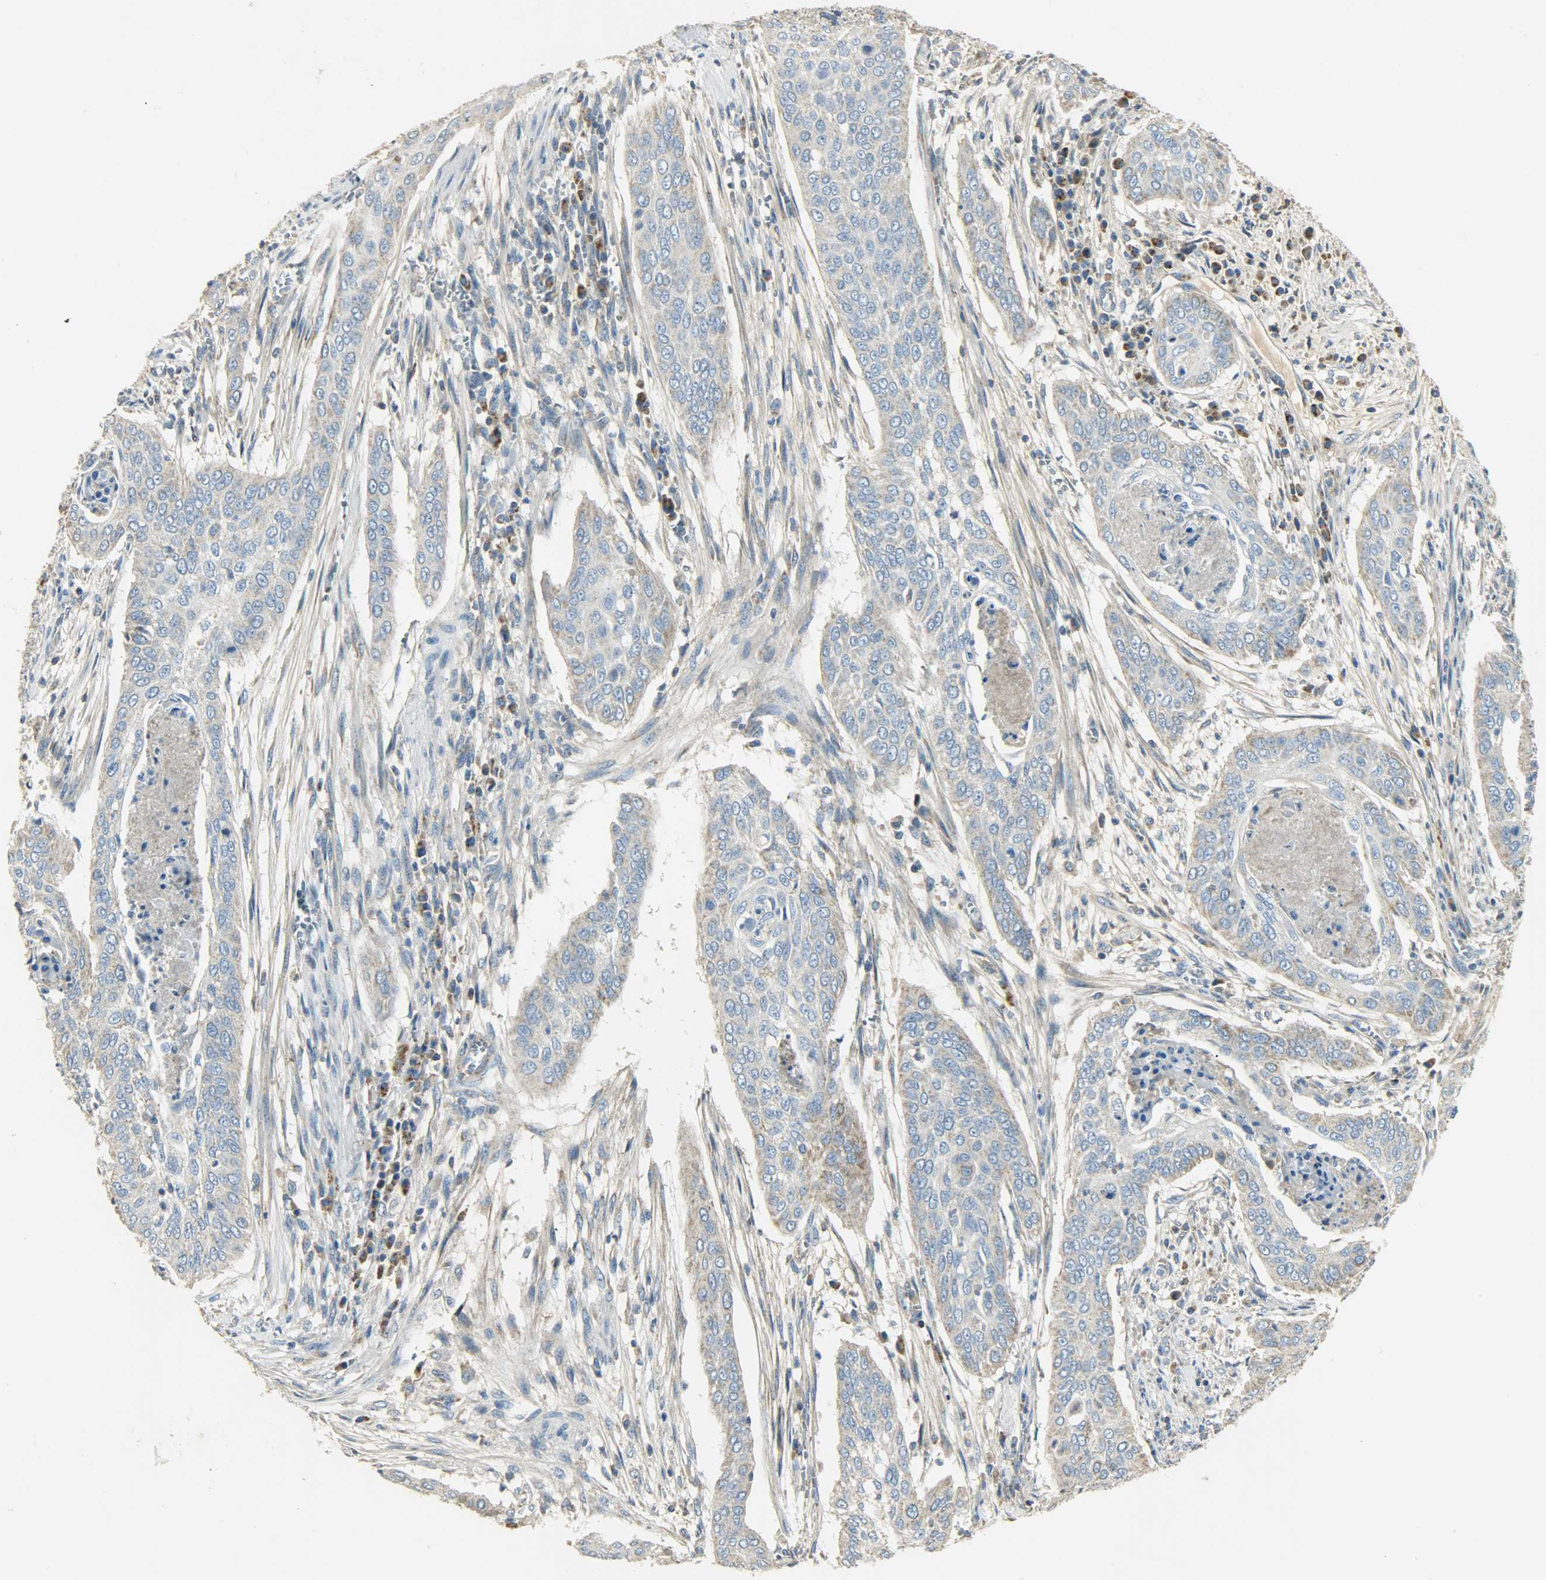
{"staining": {"intensity": "moderate", "quantity": ">75%", "location": "cytoplasmic/membranous"}, "tissue": "cervical cancer", "cell_type": "Tumor cells", "image_type": "cancer", "snomed": [{"axis": "morphology", "description": "Squamous cell carcinoma, NOS"}, {"axis": "topography", "description": "Cervix"}], "caption": "Protein staining exhibits moderate cytoplasmic/membranous expression in approximately >75% of tumor cells in cervical cancer.", "gene": "NNT", "patient": {"sex": "female", "age": 39}}